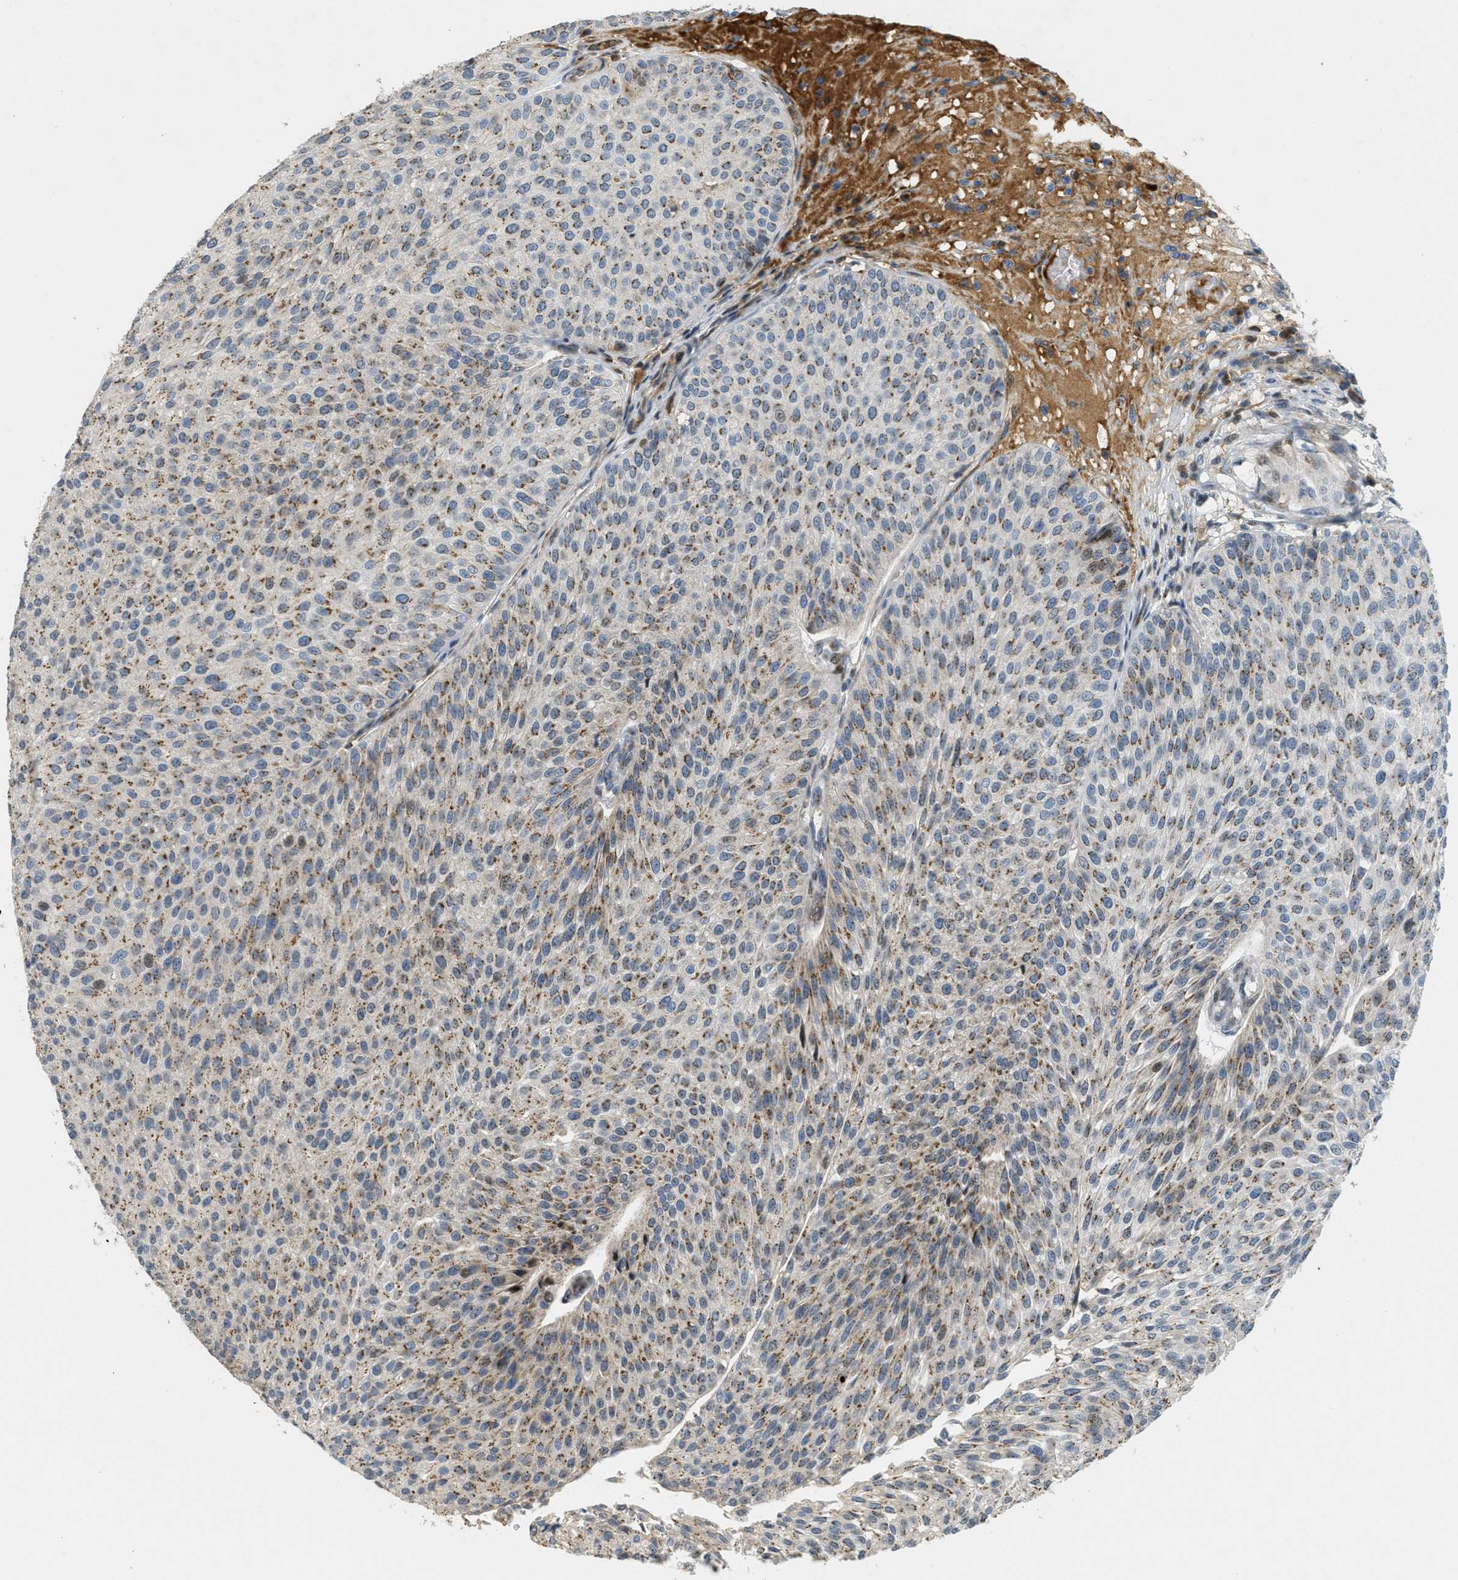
{"staining": {"intensity": "moderate", "quantity": ">75%", "location": "cytoplasmic/membranous"}, "tissue": "urothelial cancer", "cell_type": "Tumor cells", "image_type": "cancer", "snomed": [{"axis": "morphology", "description": "Urothelial carcinoma, Low grade"}, {"axis": "topography", "description": "Smooth muscle"}, {"axis": "topography", "description": "Urinary bladder"}], "caption": "Low-grade urothelial carcinoma was stained to show a protein in brown. There is medium levels of moderate cytoplasmic/membranous staining in approximately >75% of tumor cells.", "gene": "ZFPL1", "patient": {"sex": "male", "age": 60}}